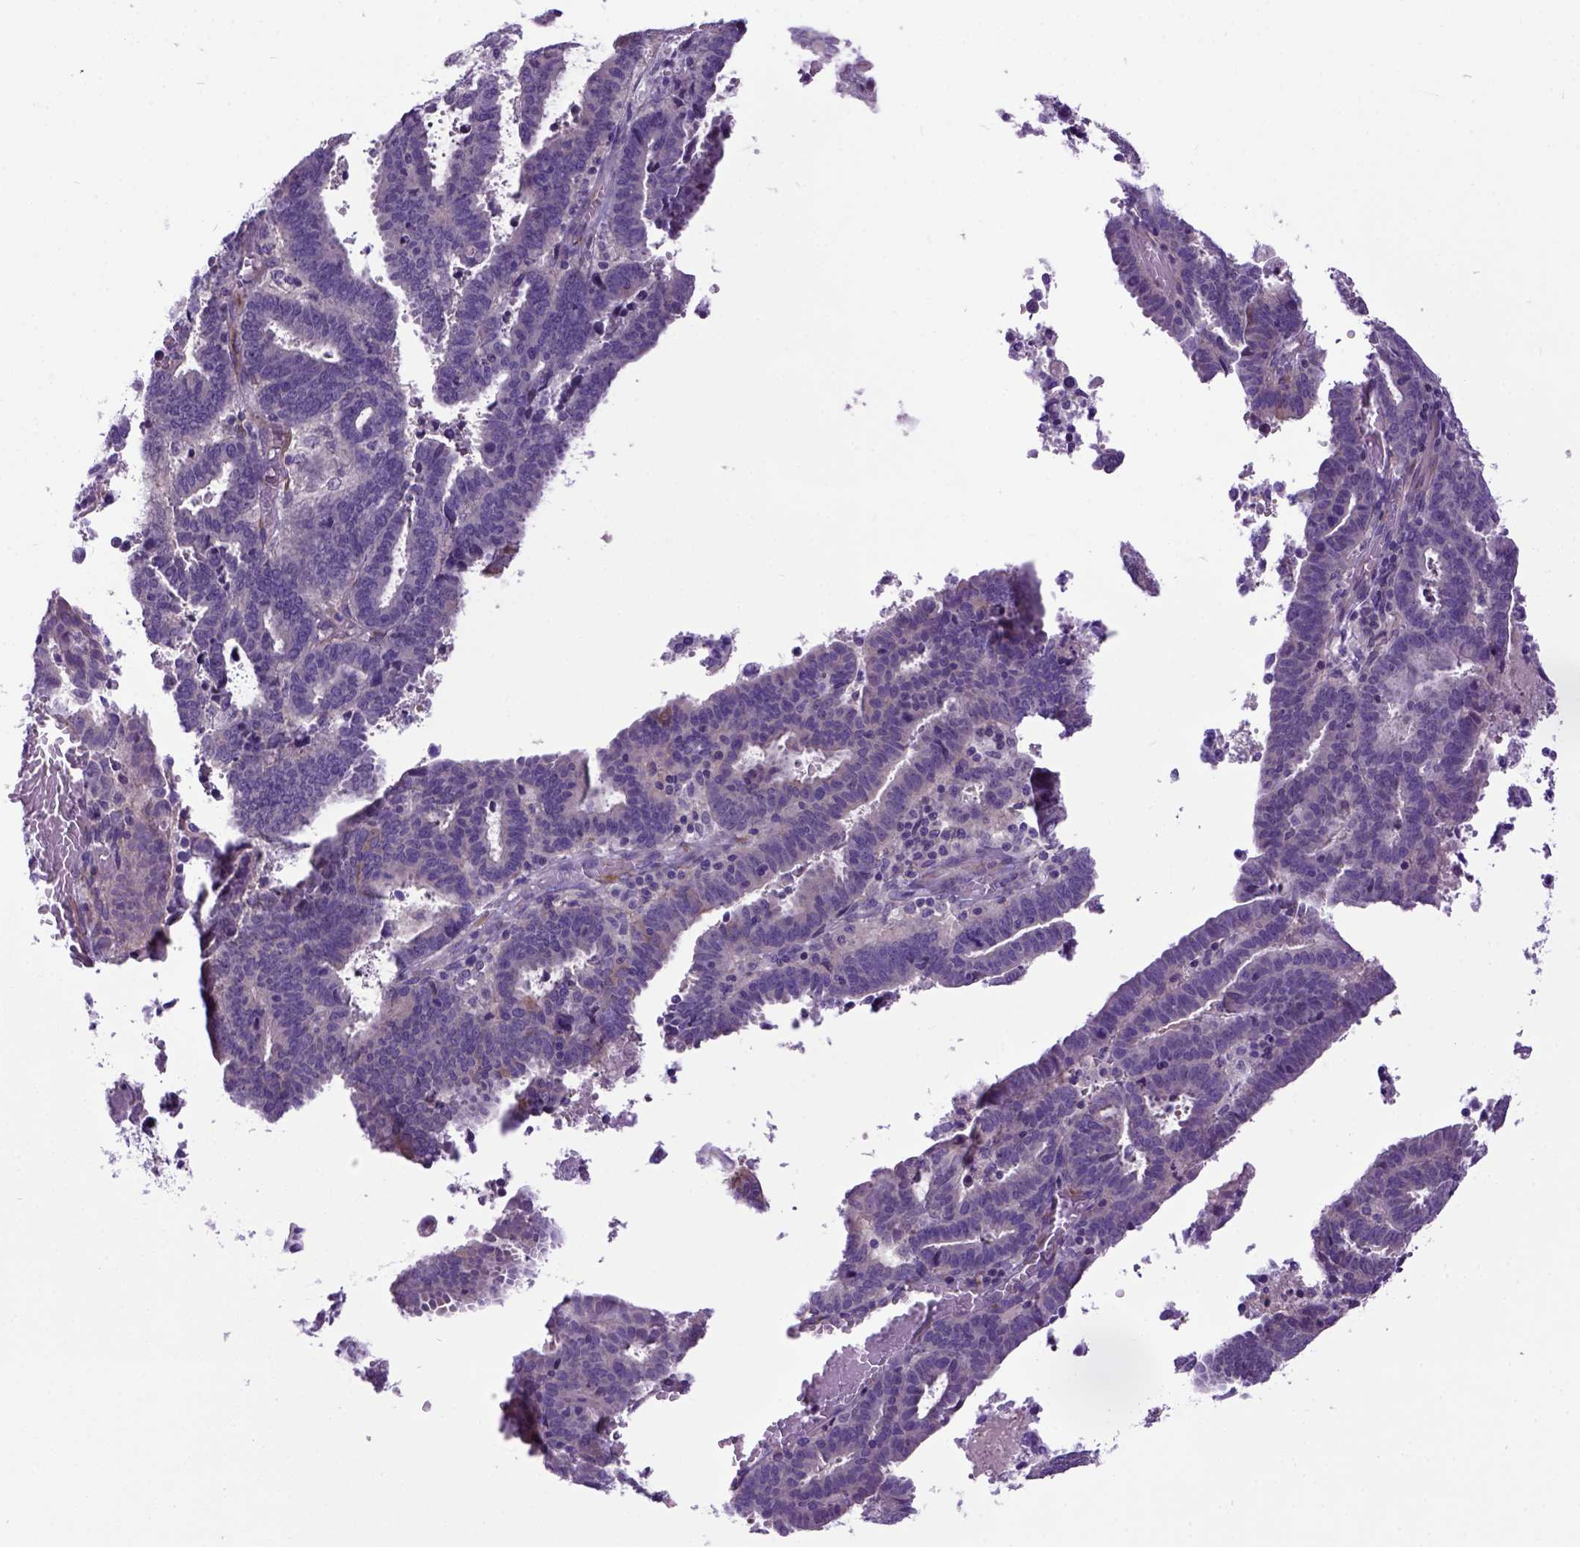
{"staining": {"intensity": "negative", "quantity": "none", "location": "none"}, "tissue": "endometrial cancer", "cell_type": "Tumor cells", "image_type": "cancer", "snomed": [{"axis": "morphology", "description": "Adenocarcinoma, NOS"}, {"axis": "topography", "description": "Uterus"}], "caption": "Immunohistochemistry (IHC) micrograph of neoplastic tissue: human endometrial adenocarcinoma stained with DAB (3,3'-diaminobenzidine) demonstrates no significant protein positivity in tumor cells.", "gene": "NEK5", "patient": {"sex": "female", "age": 83}}